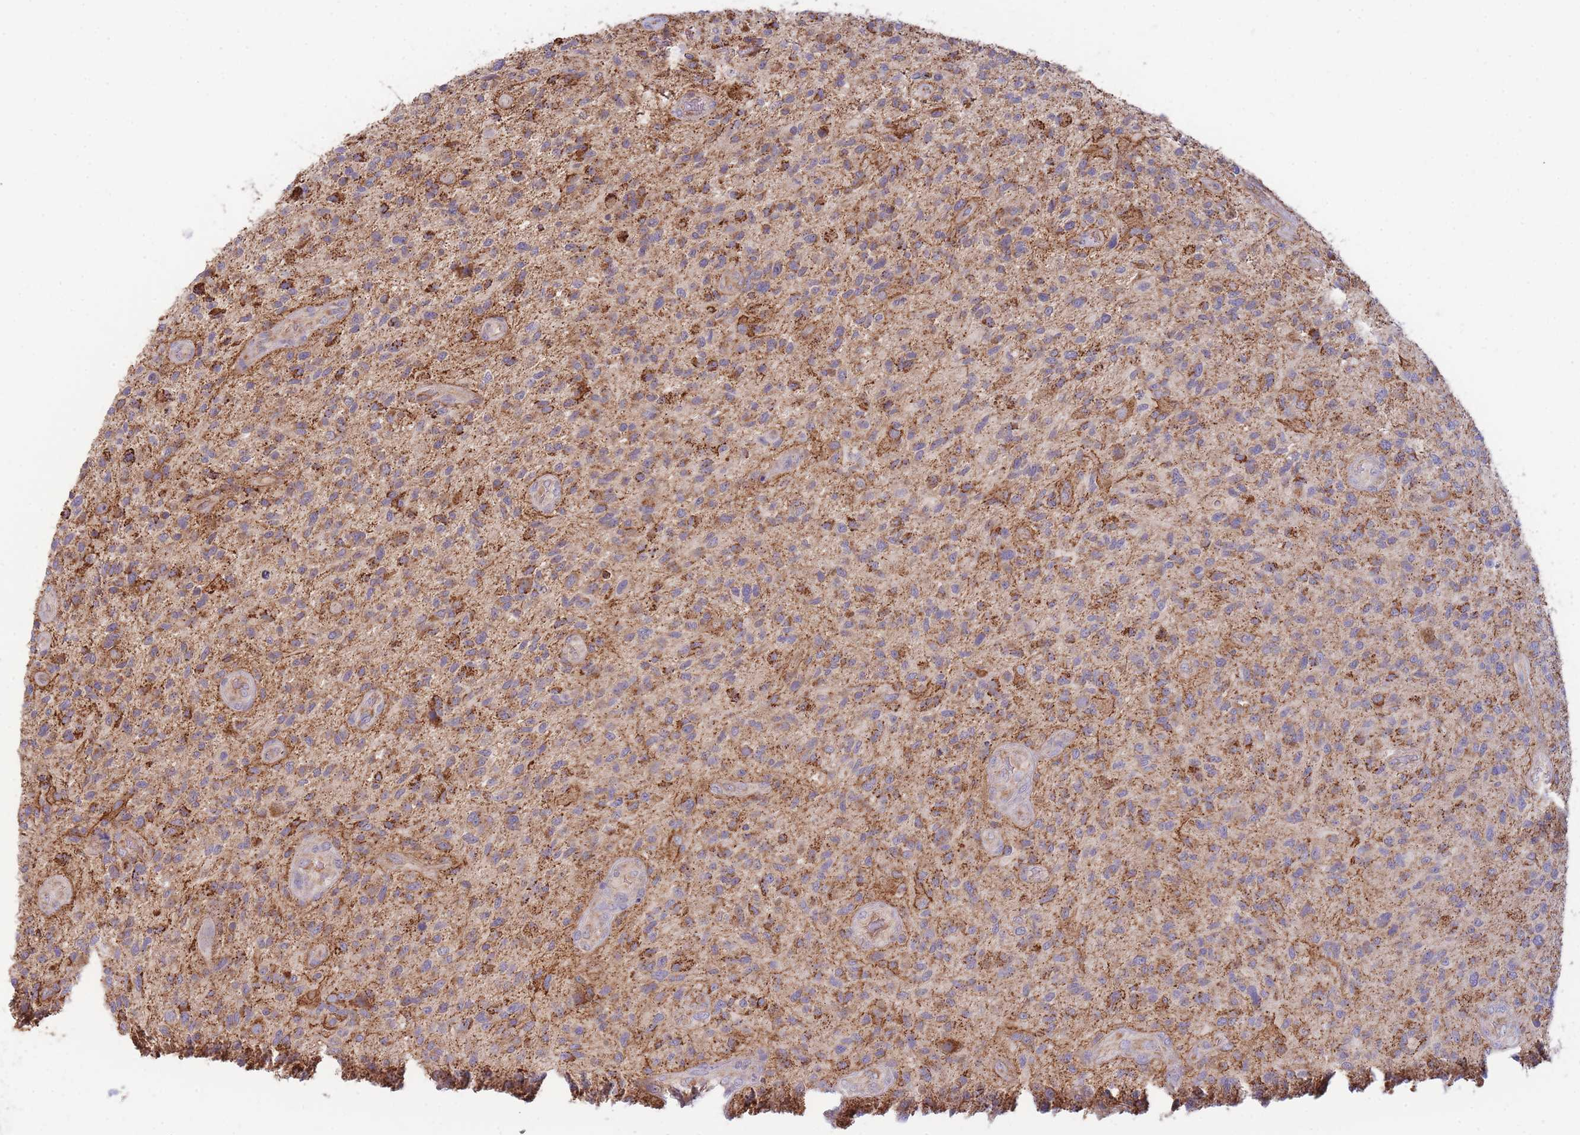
{"staining": {"intensity": "moderate", "quantity": "25%-75%", "location": "cytoplasmic/membranous"}, "tissue": "glioma", "cell_type": "Tumor cells", "image_type": "cancer", "snomed": [{"axis": "morphology", "description": "Glioma, malignant, High grade"}, {"axis": "topography", "description": "Brain"}], "caption": "The micrograph shows a brown stain indicating the presence of a protein in the cytoplasmic/membranous of tumor cells in glioma. (DAB (3,3'-diaminobenzidine) IHC with brightfield microscopy, high magnification).", "gene": "MRPL17", "patient": {"sex": "male", "age": 47}}